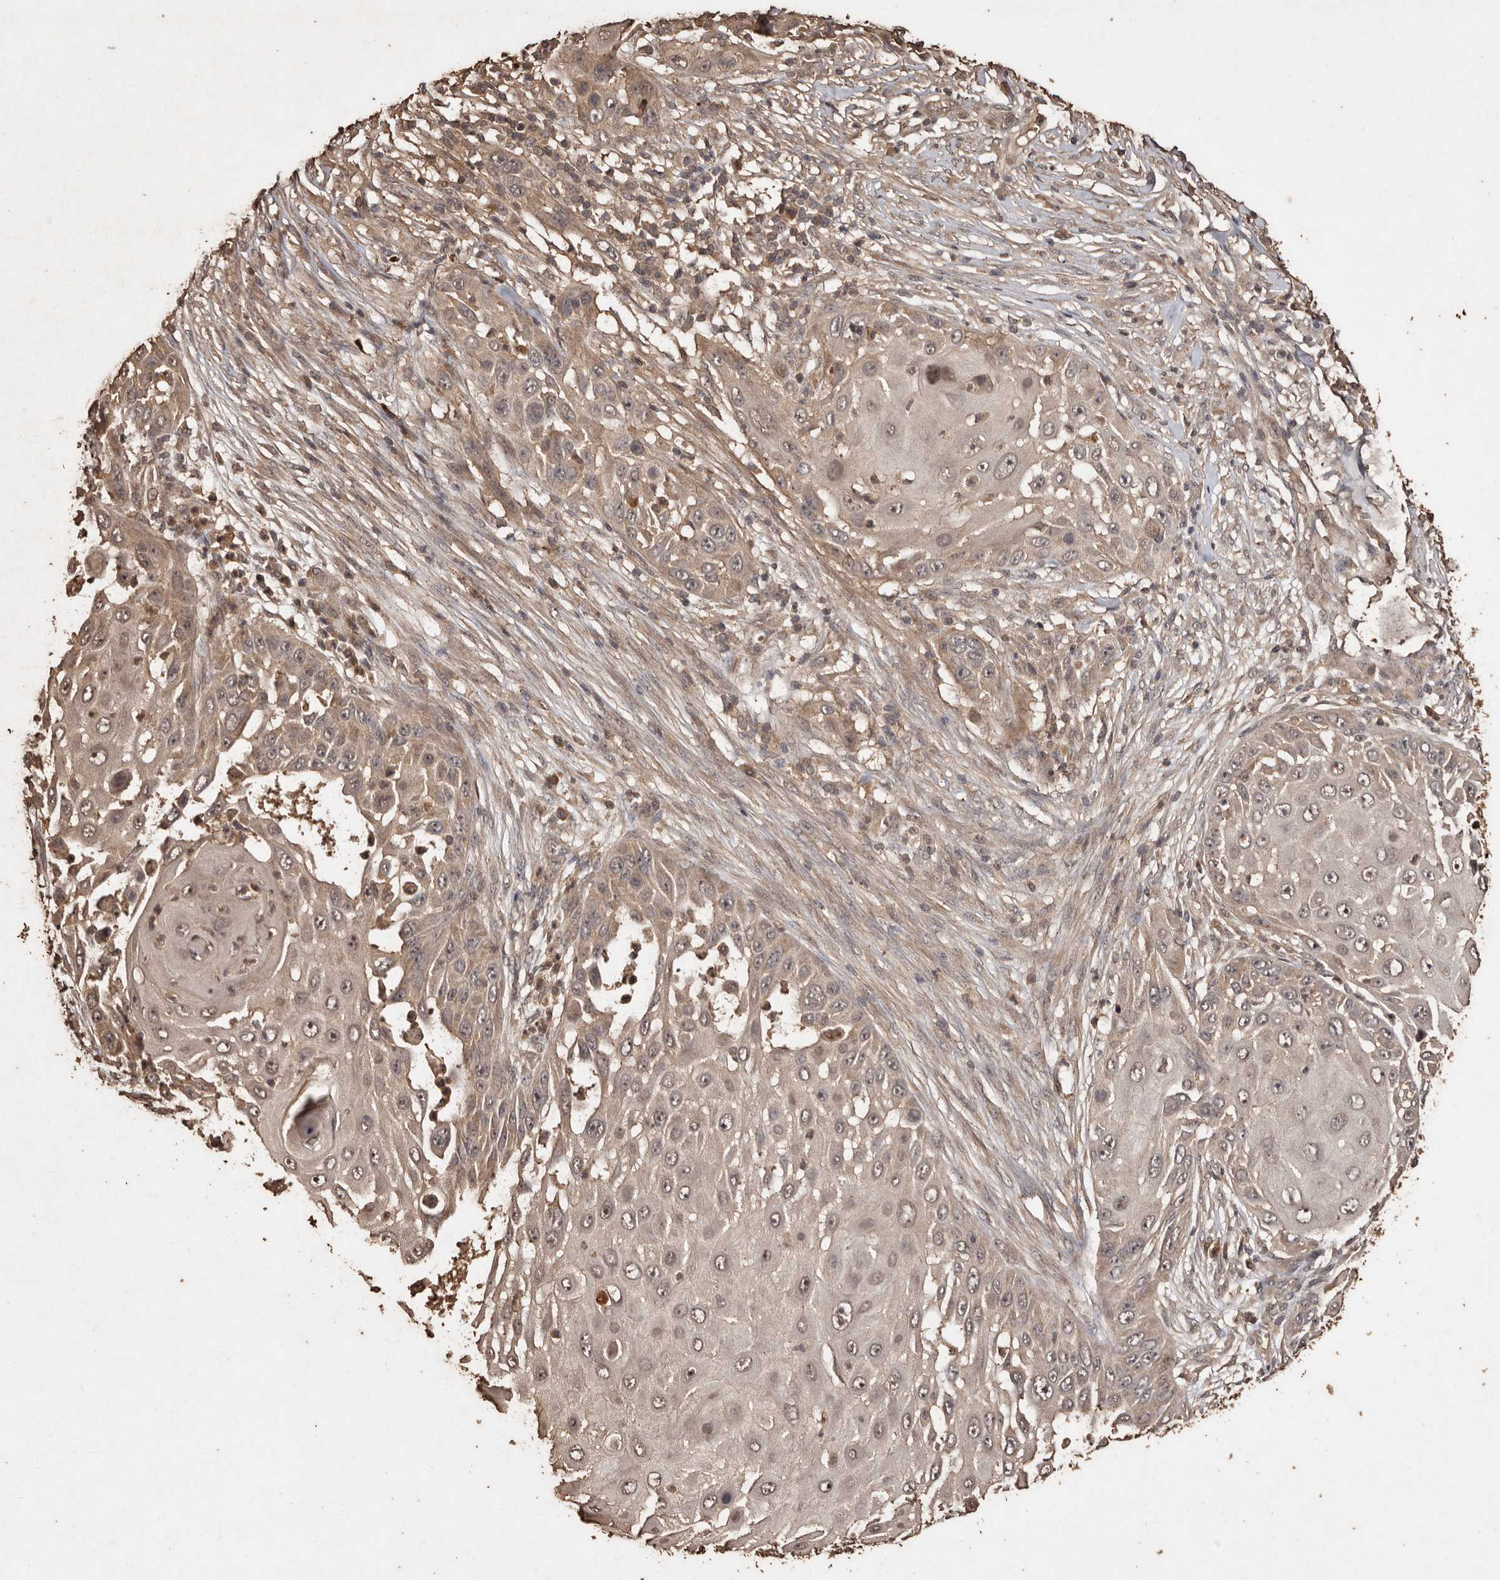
{"staining": {"intensity": "weak", "quantity": "25%-75%", "location": "cytoplasmic/membranous,nuclear"}, "tissue": "skin cancer", "cell_type": "Tumor cells", "image_type": "cancer", "snomed": [{"axis": "morphology", "description": "Squamous cell carcinoma, NOS"}, {"axis": "topography", "description": "Skin"}], "caption": "Skin squamous cell carcinoma tissue reveals weak cytoplasmic/membranous and nuclear staining in approximately 25%-75% of tumor cells, visualized by immunohistochemistry.", "gene": "PKDCC", "patient": {"sex": "female", "age": 44}}